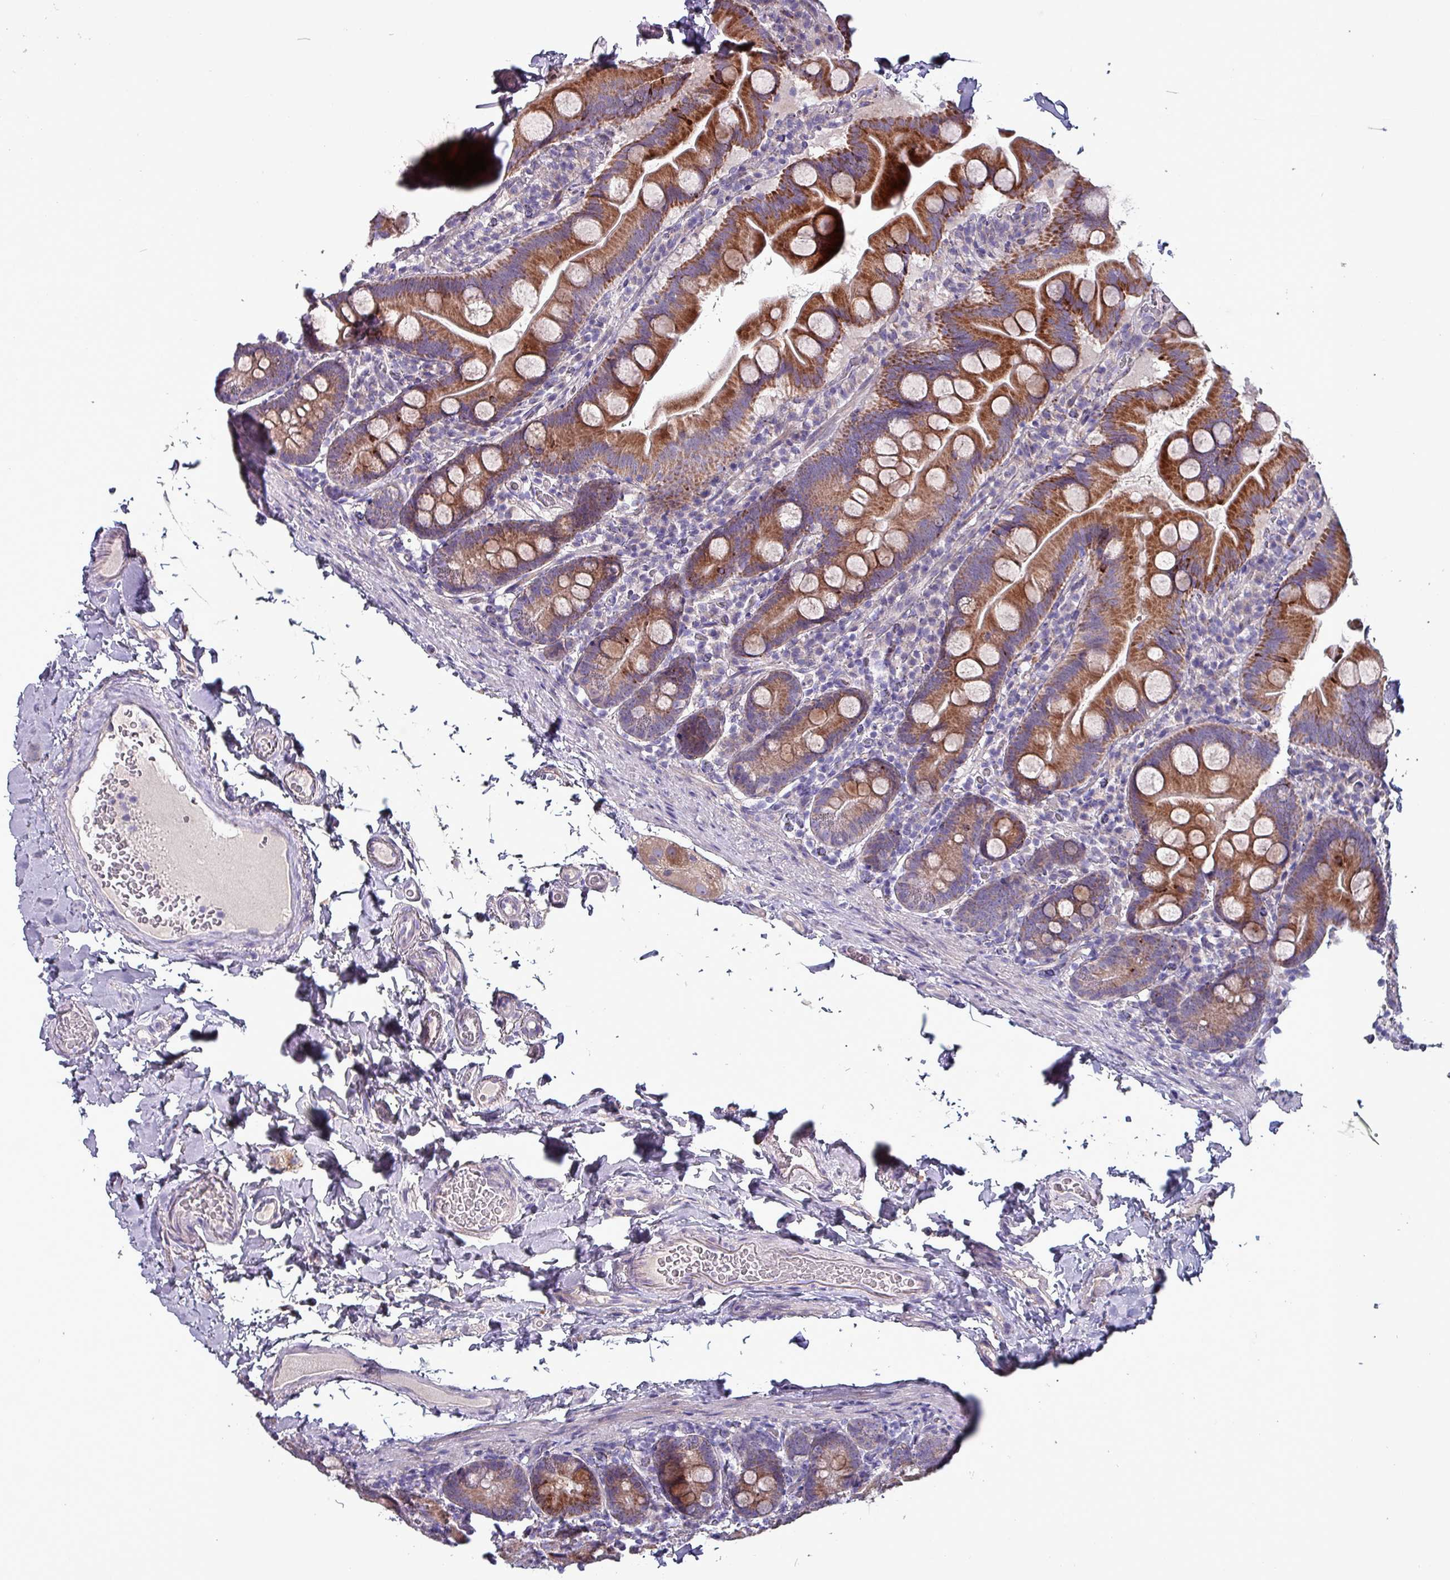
{"staining": {"intensity": "strong", "quantity": ">75%", "location": "cytoplasmic/membranous"}, "tissue": "small intestine", "cell_type": "Glandular cells", "image_type": "normal", "snomed": [{"axis": "morphology", "description": "Normal tissue, NOS"}, {"axis": "topography", "description": "Small intestine"}], "caption": "Protein expression analysis of benign human small intestine reveals strong cytoplasmic/membranous positivity in approximately >75% of glandular cells.", "gene": "HSD3B7", "patient": {"sex": "female", "age": 68}}